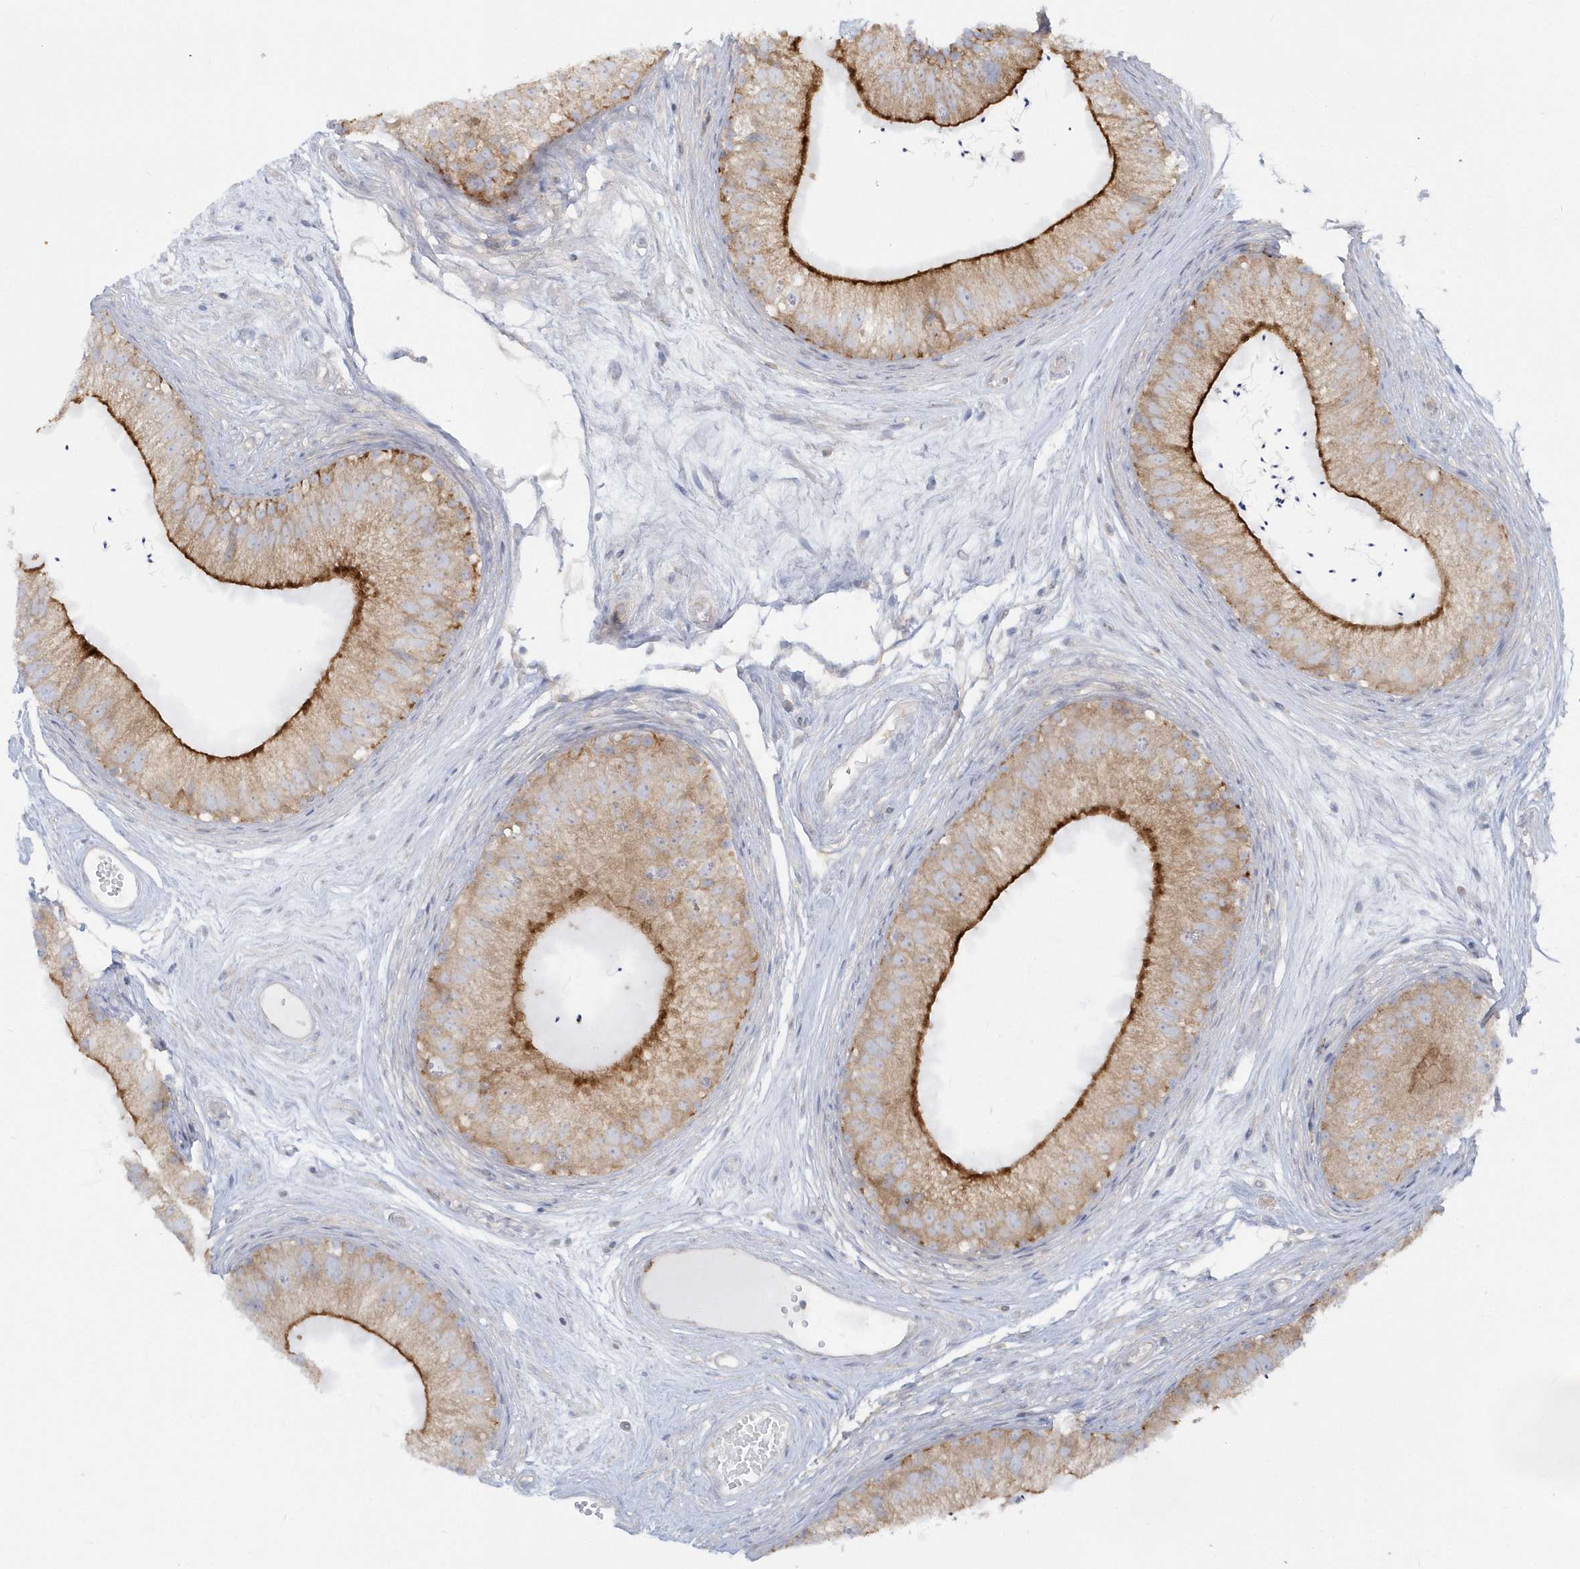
{"staining": {"intensity": "strong", "quantity": ">75%", "location": "cytoplasmic/membranous"}, "tissue": "epididymis", "cell_type": "Glandular cells", "image_type": "normal", "snomed": [{"axis": "morphology", "description": "Normal tissue, NOS"}, {"axis": "topography", "description": "Epididymis"}], "caption": "Epididymis stained with immunohistochemistry (IHC) reveals strong cytoplasmic/membranous positivity in about >75% of glandular cells.", "gene": "DNAJC18", "patient": {"sex": "male", "age": 77}}